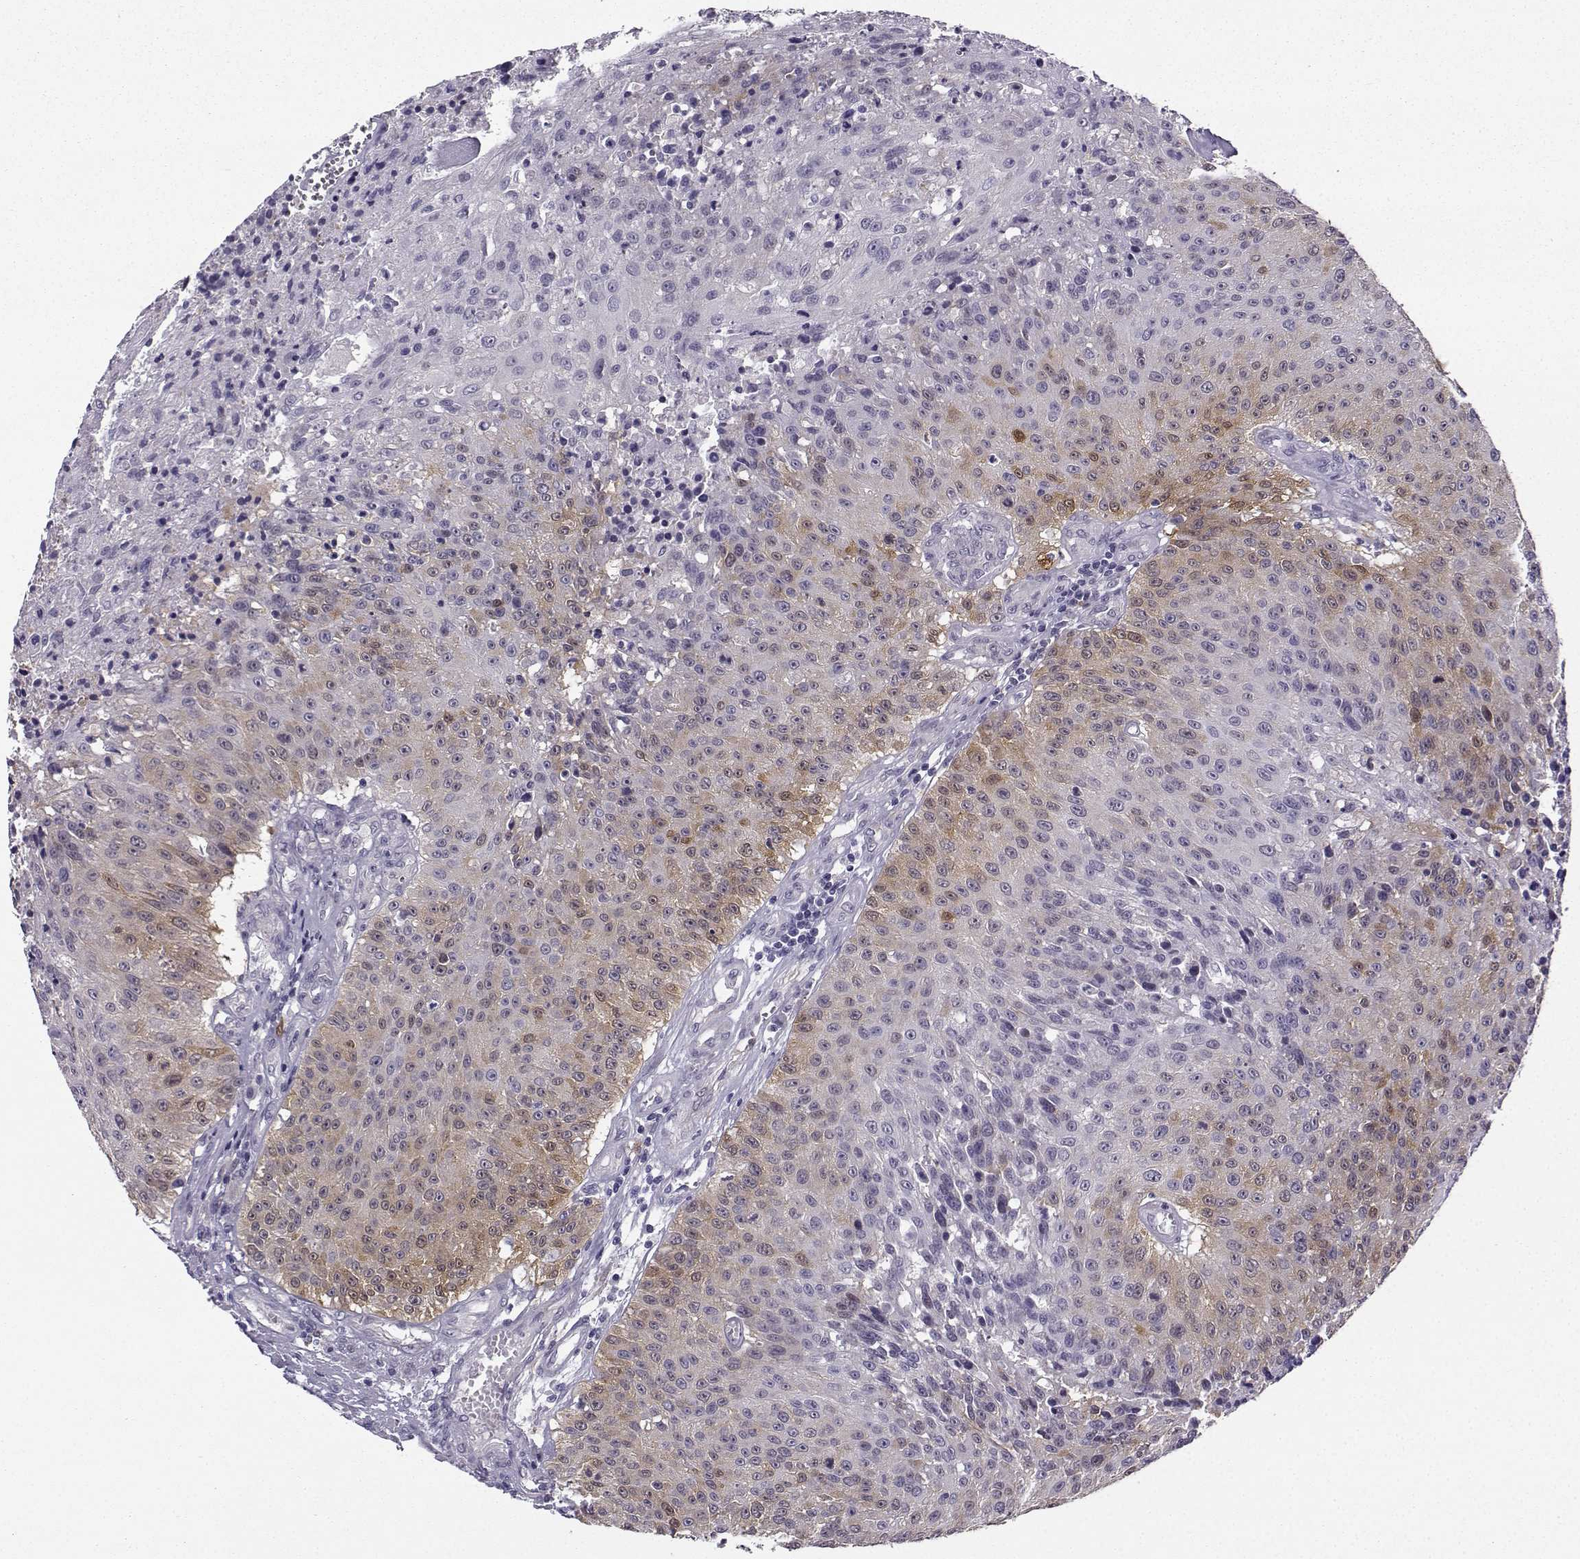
{"staining": {"intensity": "moderate", "quantity": "<25%", "location": "cytoplasmic/membranous"}, "tissue": "urothelial cancer", "cell_type": "Tumor cells", "image_type": "cancer", "snomed": [{"axis": "morphology", "description": "Urothelial carcinoma, NOS"}, {"axis": "topography", "description": "Urinary bladder"}], "caption": "Immunohistochemistry (IHC) of human transitional cell carcinoma displays low levels of moderate cytoplasmic/membranous expression in approximately <25% of tumor cells. The staining was performed using DAB (3,3'-diaminobenzidine), with brown indicating positive protein expression. Nuclei are stained blue with hematoxylin.", "gene": "NQO1", "patient": {"sex": "male", "age": 55}}